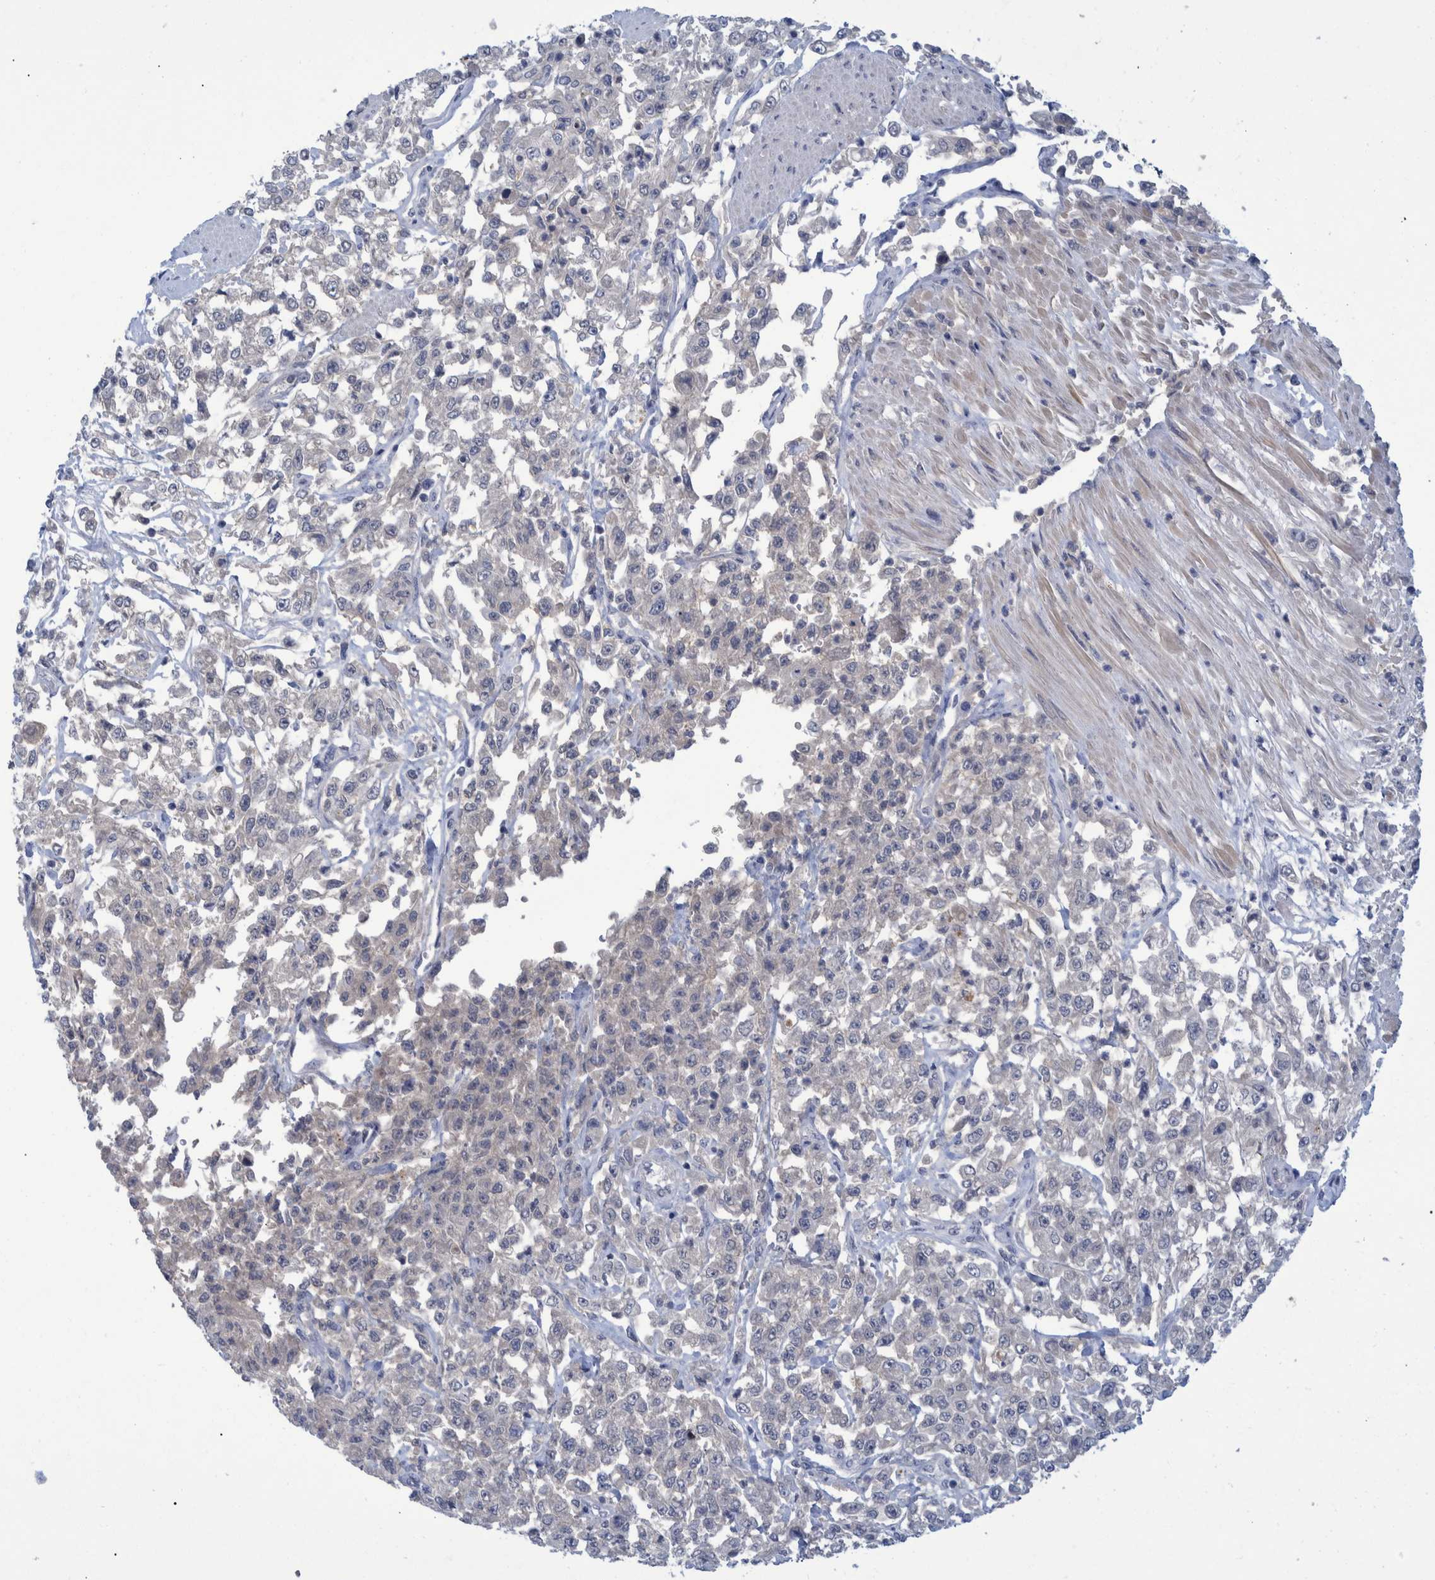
{"staining": {"intensity": "negative", "quantity": "none", "location": "none"}, "tissue": "urothelial cancer", "cell_type": "Tumor cells", "image_type": "cancer", "snomed": [{"axis": "morphology", "description": "Urothelial carcinoma, High grade"}, {"axis": "topography", "description": "Urinary bladder"}], "caption": "DAB immunohistochemical staining of human high-grade urothelial carcinoma shows no significant staining in tumor cells.", "gene": "PCYT2", "patient": {"sex": "male", "age": 46}}